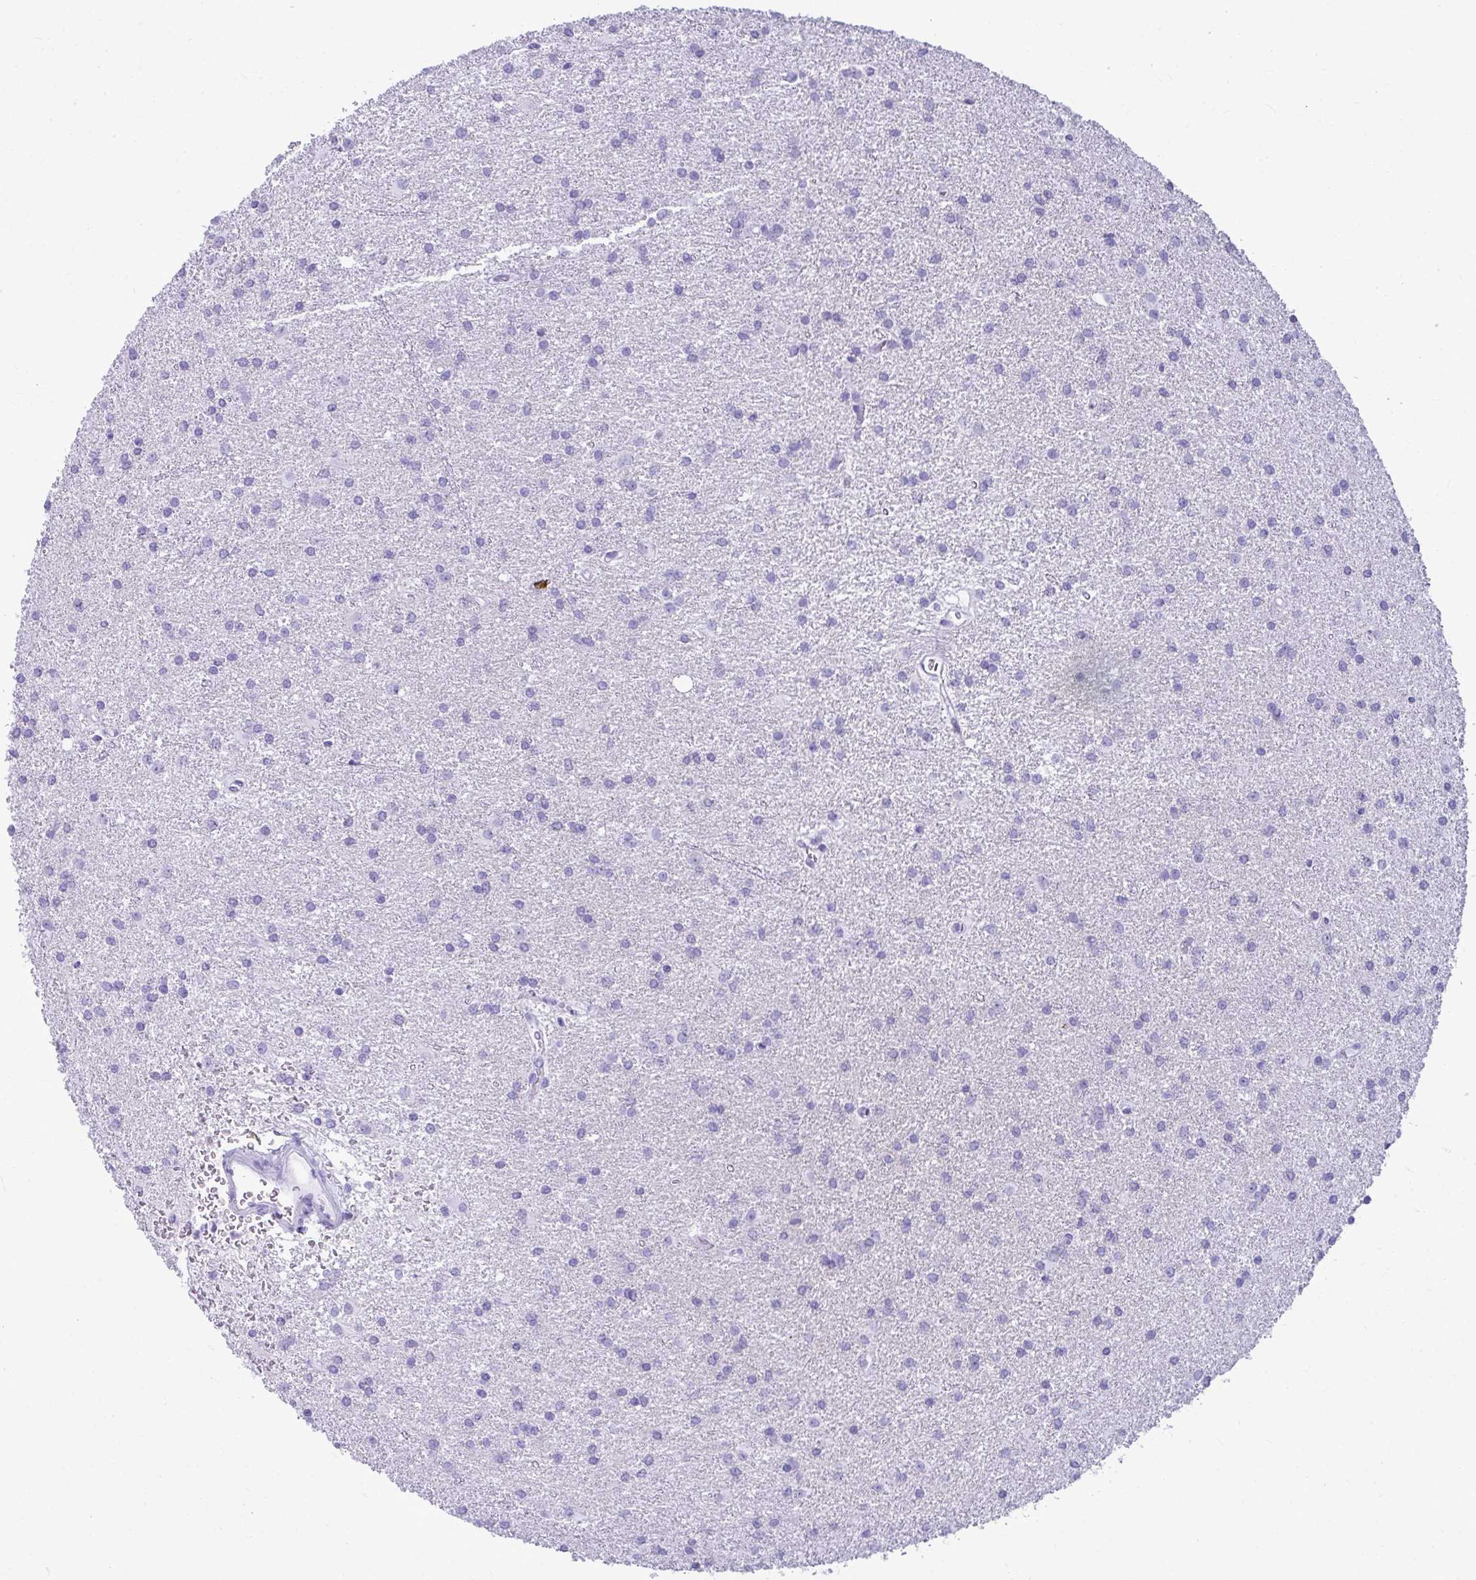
{"staining": {"intensity": "negative", "quantity": "none", "location": "none"}, "tissue": "glioma", "cell_type": "Tumor cells", "image_type": "cancer", "snomed": [{"axis": "morphology", "description": "Glioma, malignant, High grade"}, {"axis": "topography", "description": "Brain"}], "caption": "A micrograph of malignant glioma (high-grade) stained for a protein shows no brown staining in tumor cells.", "gene": "CLGN", "patient": {"sex": "female", "age": 50}}